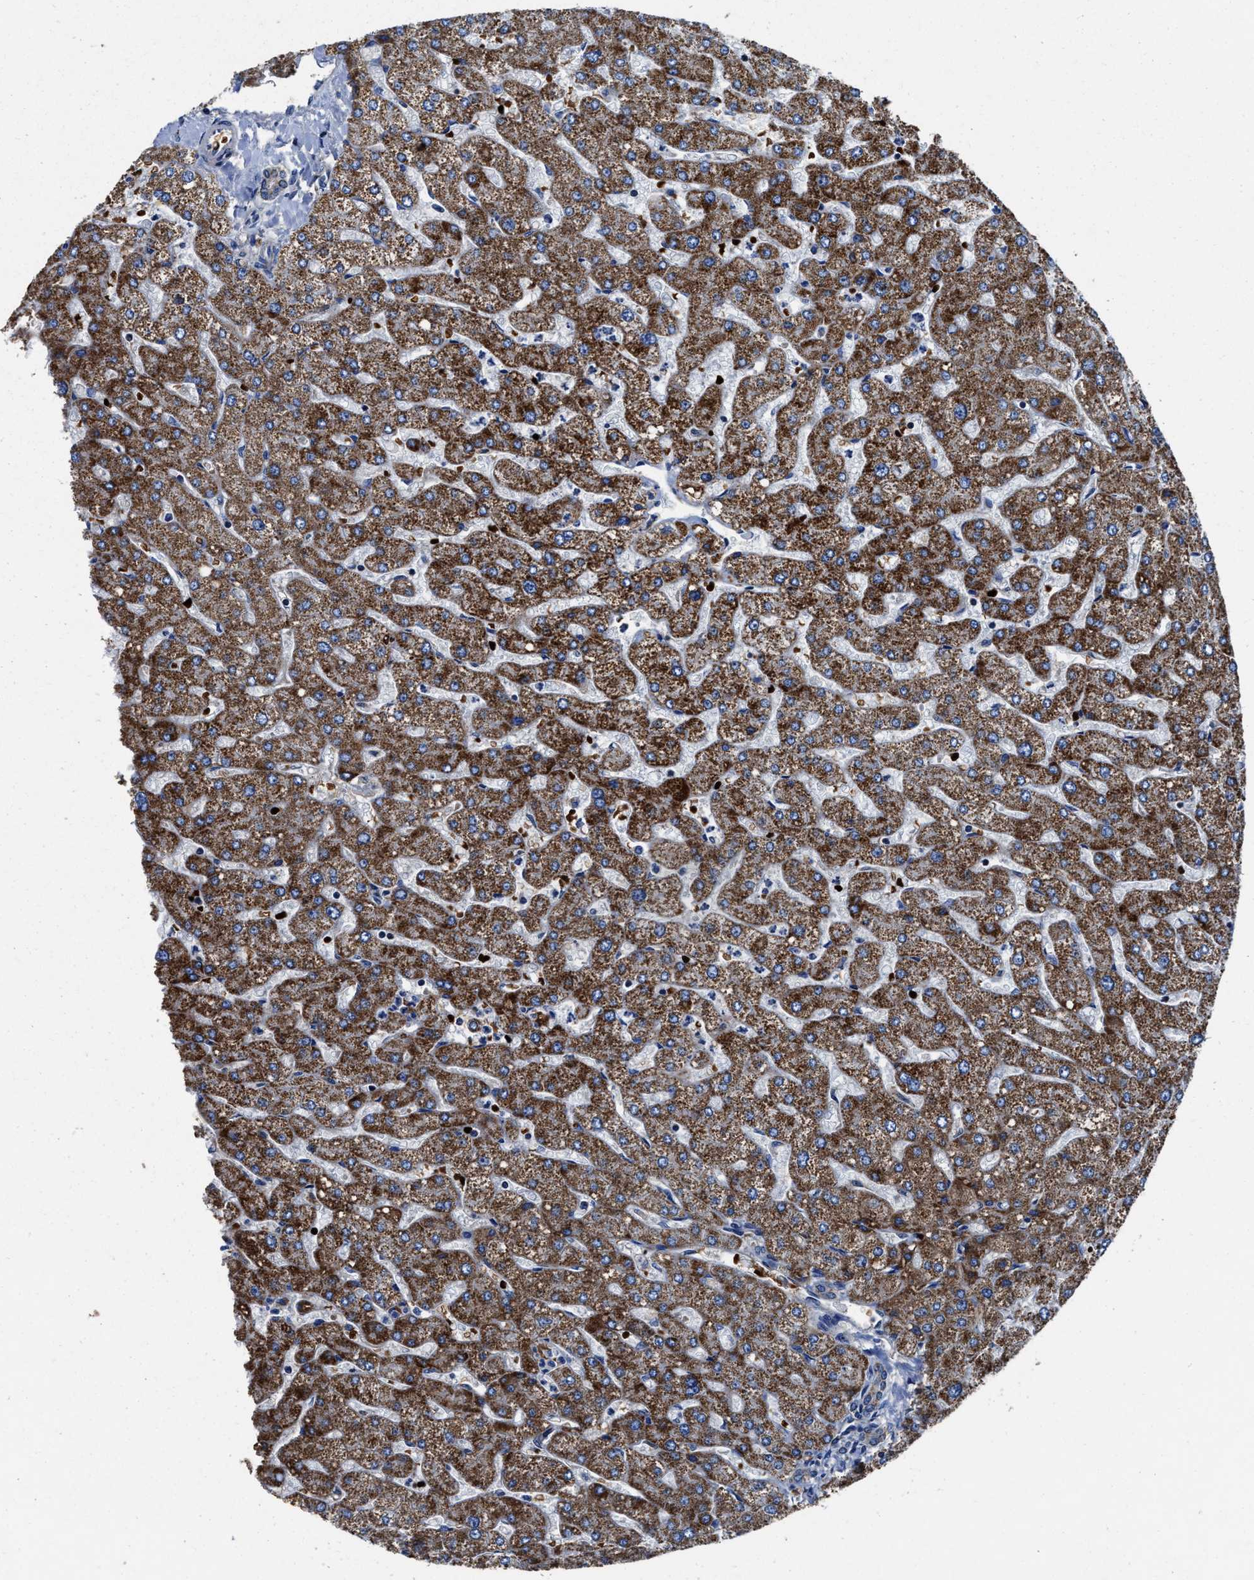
{"staining": {"intensity": "weak", "quantity": "<25%", "location": "cytoplasmic/membranous"}, "tissue": "liver", "cell_type": "Cholangiocytes", "image_type": "normal", "snomed": [{"axis": "morphology", "description": "Normal tissue, NOS"}, {"axis": "topography", "description": "Liver"}], "caption": "Immunohistochemistry (IHC) histopathology image of benign liver: human liver stained with DAB (3,3'-diaminobenzidine) exhibits no significant protein positivity in cholangiocytes.", "gene": "PHLPP1", "patient": {"sex": "male", "age": 55}}